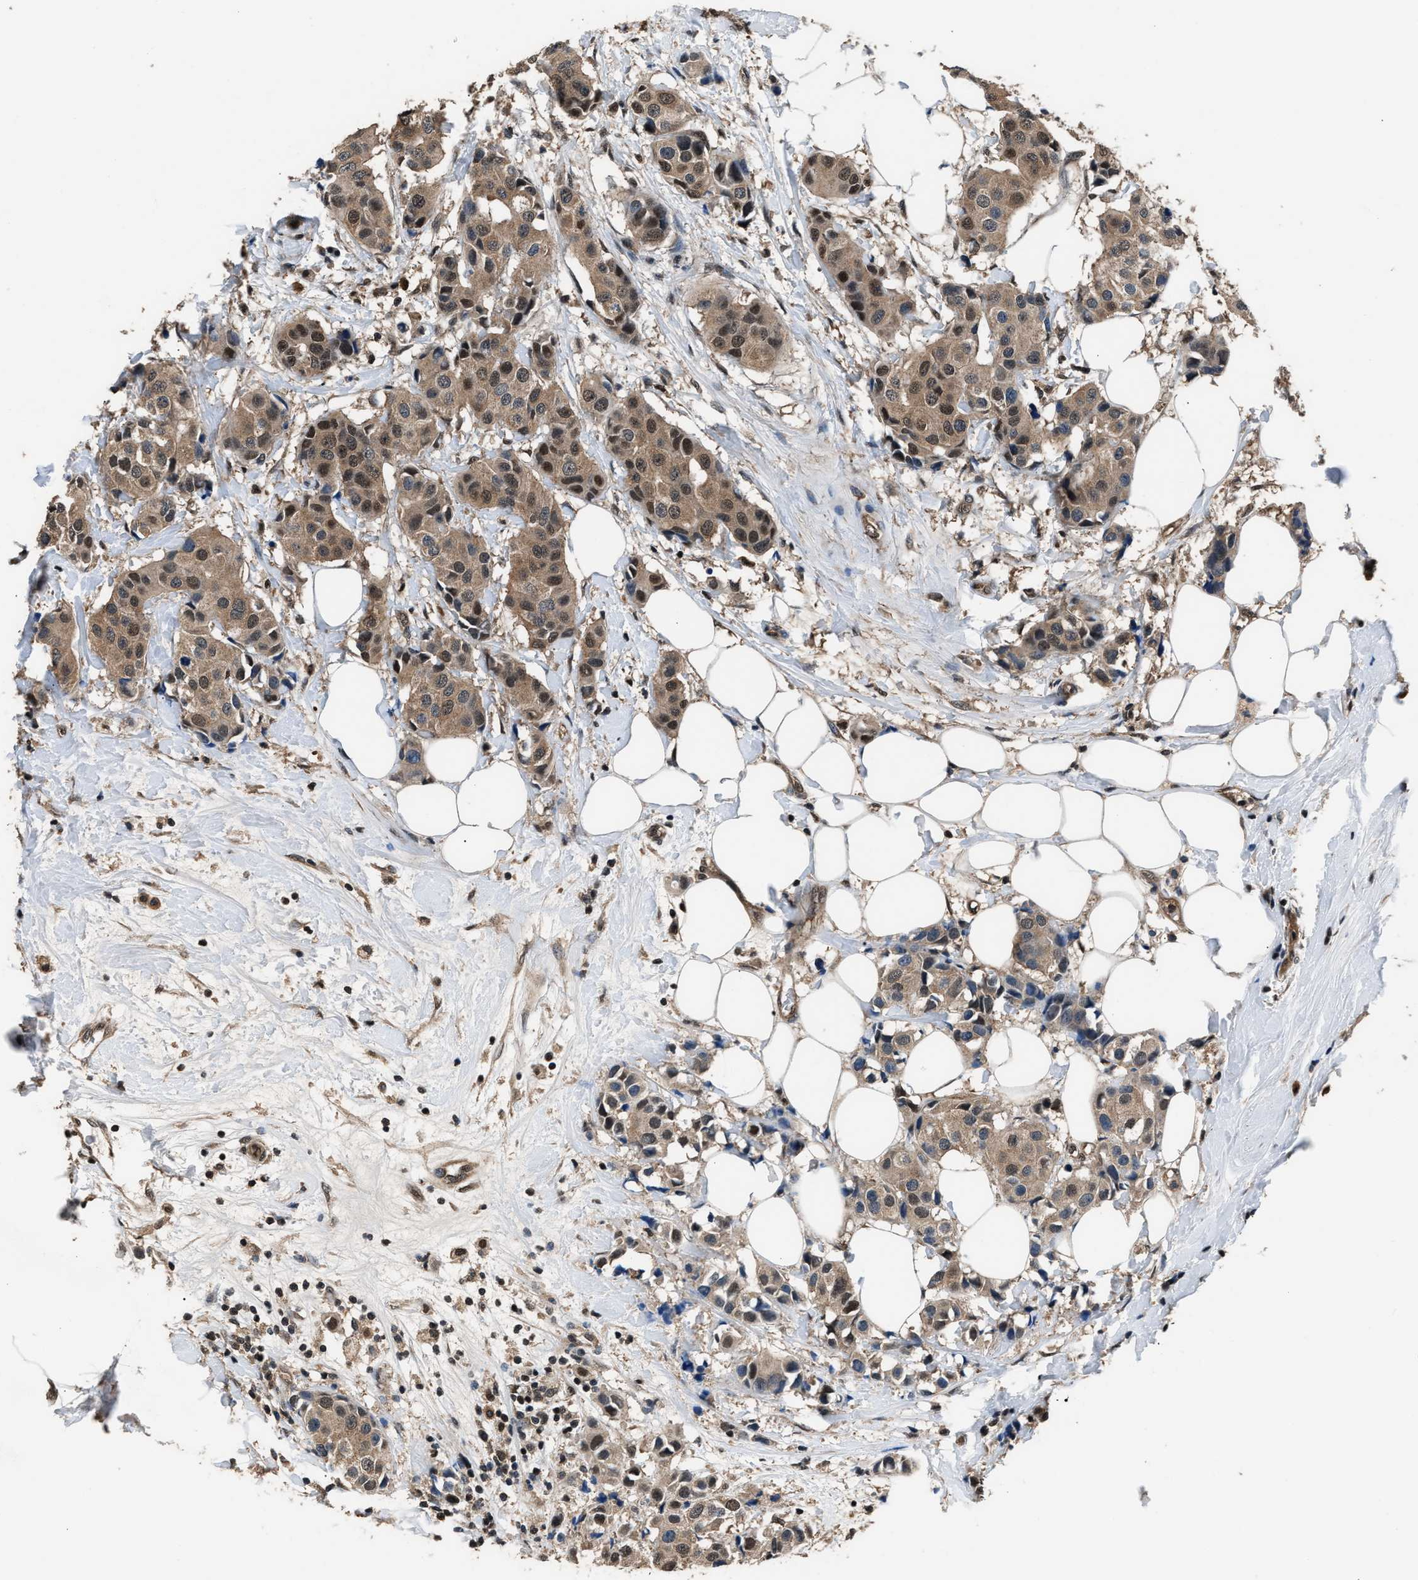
{"staining": {"intensity": "moderate", "quantity": ">75%", "location": "cytoplasmic/membranous,nuclear"}, "tissue": "breast cancer", "cell_type": "Tumor cells", "image_type": "cancer", "snomed": [{"axis": "morphology", "description": "Normal tissue, NOS"}, {"axis": "morphology", "description": "Duct carcinoma"}, {"axis": "topography", "description": "Breast"}], "caption": "Protein staining of breast cancer tissue exhibits moderate cytoplasmic/membranous and nuclear staining in approximately >75% of tumor cells.", "gene": "DFFA", "patient": {"sex": "female", "age": 39}}